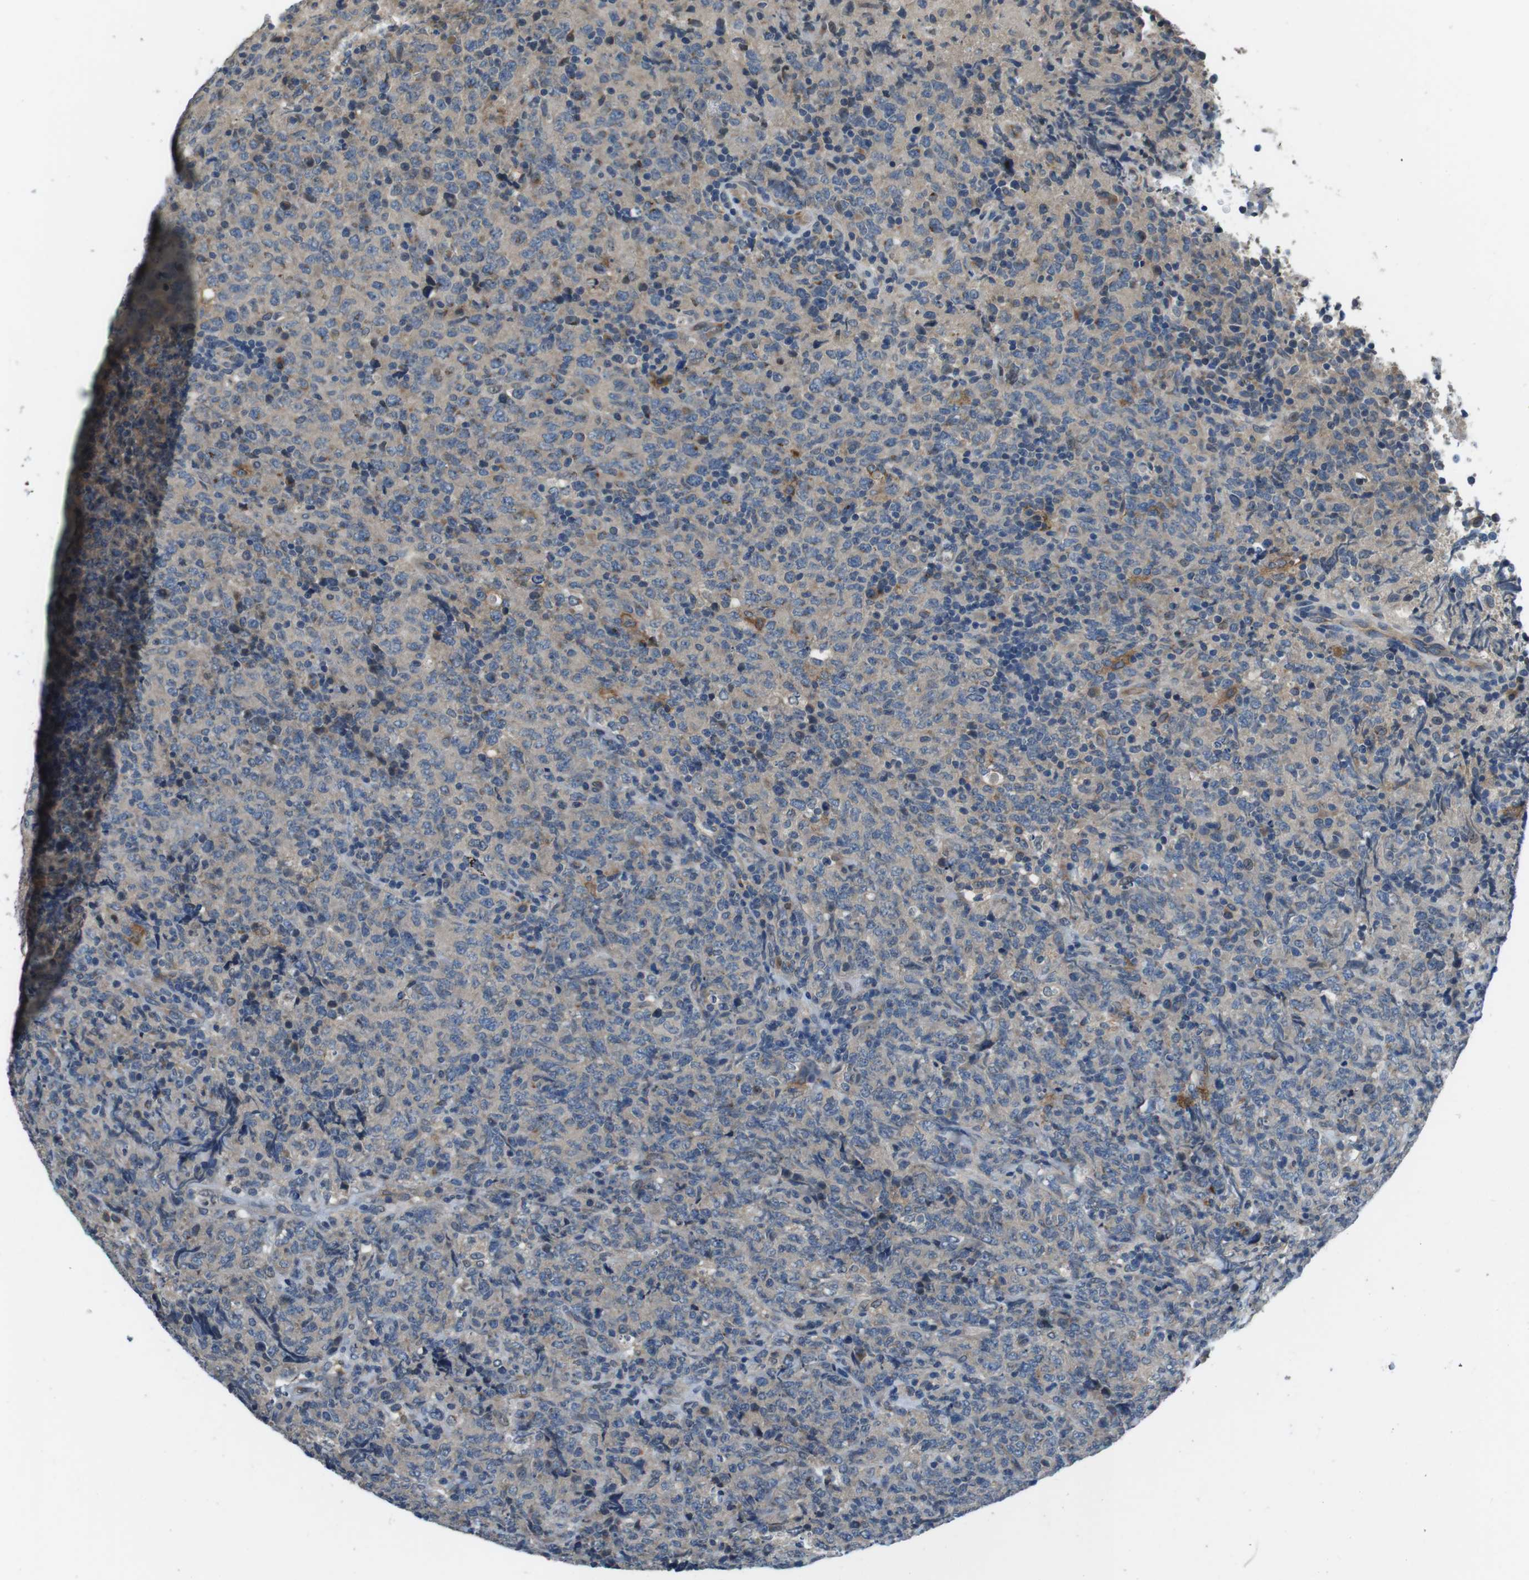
{"staining": {"intensity": "negative", "quantity": "none", "location": "none"}, "tissue": "lymphoma", "cell_type": "Tumor cells", "image_type": "cancer", "snomed": [{"axis": "morphology", "description": "Malignant lymphoma, non-Hodgkin's type, High grade"}, {"axis": "topography", "description": "Tonsil"}], "caption": "Human high-grade malignant lymphoma, non-Hodgkin's type stained for a protein using IHC reveals no staining in tumor cells.", "gene": "CD163L1", "patient": {"sex": "female", "age": 36}}